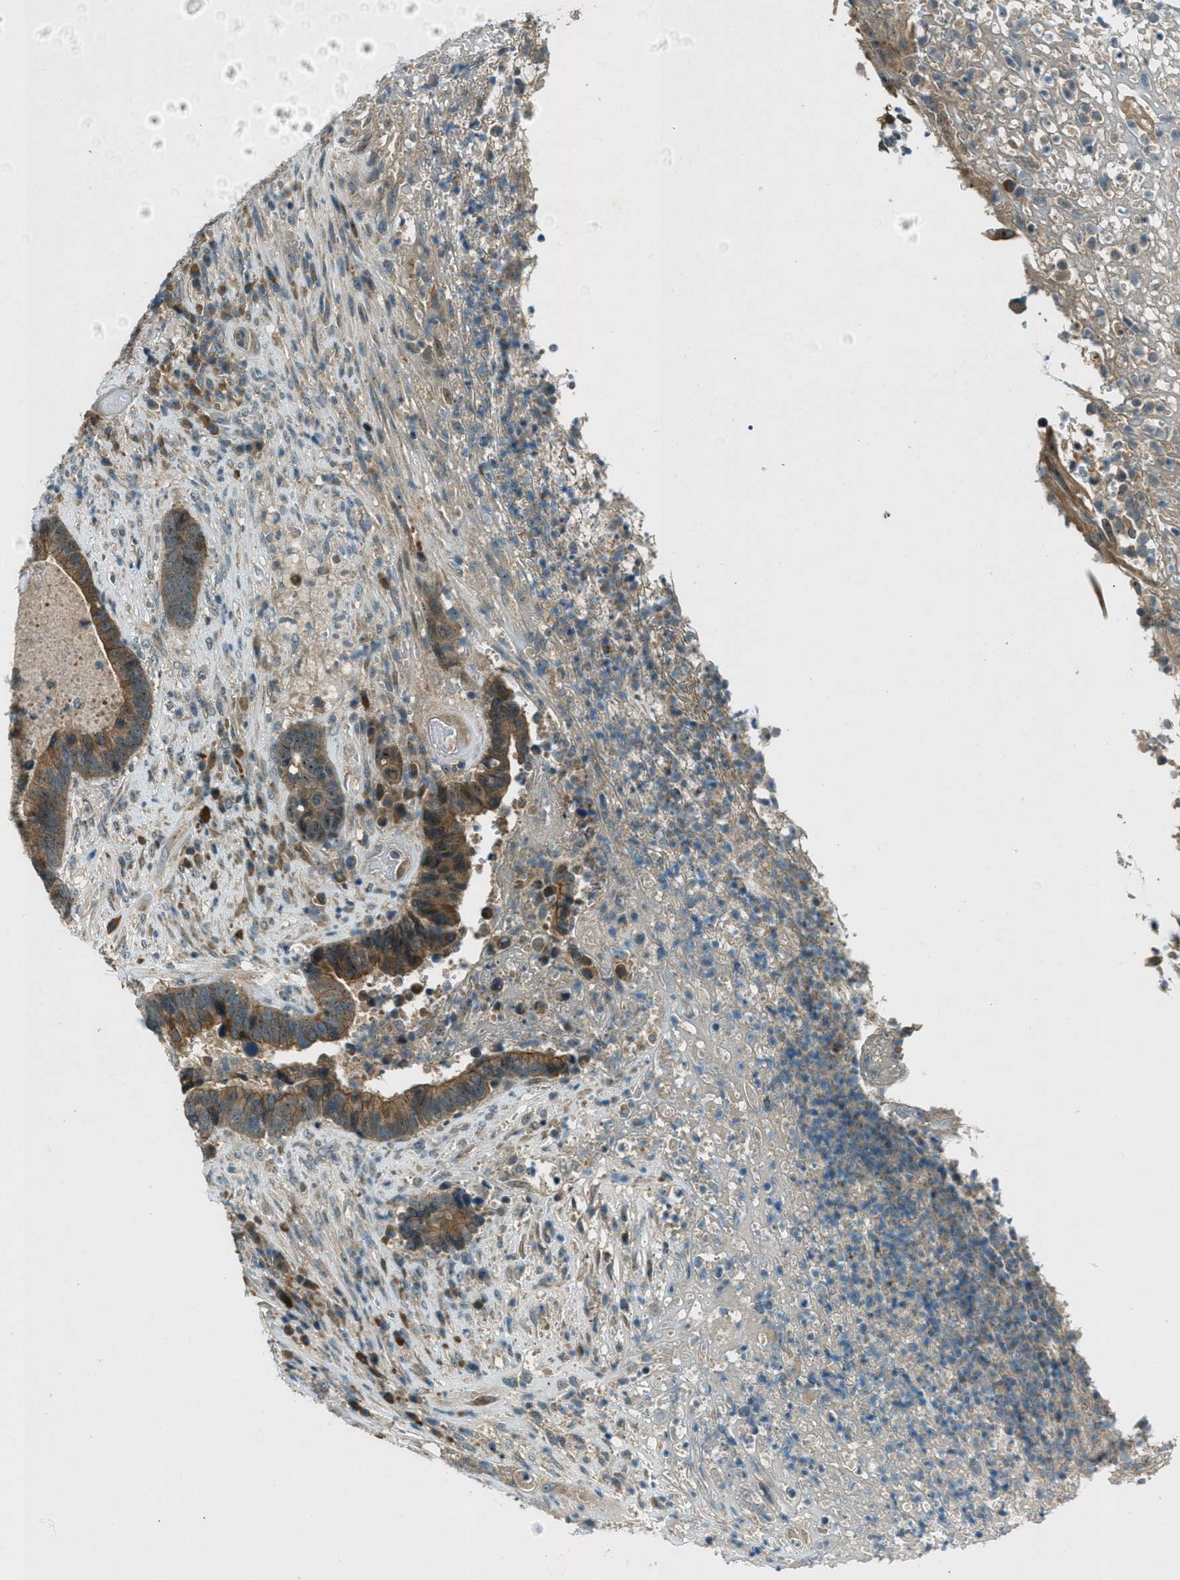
{"staining": {"intensity": "moderate", "quantity": ">75%", "location": "cytoplasmic/membranous"}, "tissue": "colorectal cancer", "cell_type": "Tumor cells", "image_type": "cancer", "snomed": [{"axis": "morphology", "description": "Adenocarcinoma, NOS"}, {"axis": "topography", "description": "Rectum"}], "caption": "Protein analysis of colorectal cancer (adenocarcinoma) tissue exhibits moderate cytoplasmic/membranous staining in about >75% of tumor cells.", "gene": "STK11", "patient": {"sex": "female", "age": 89}}